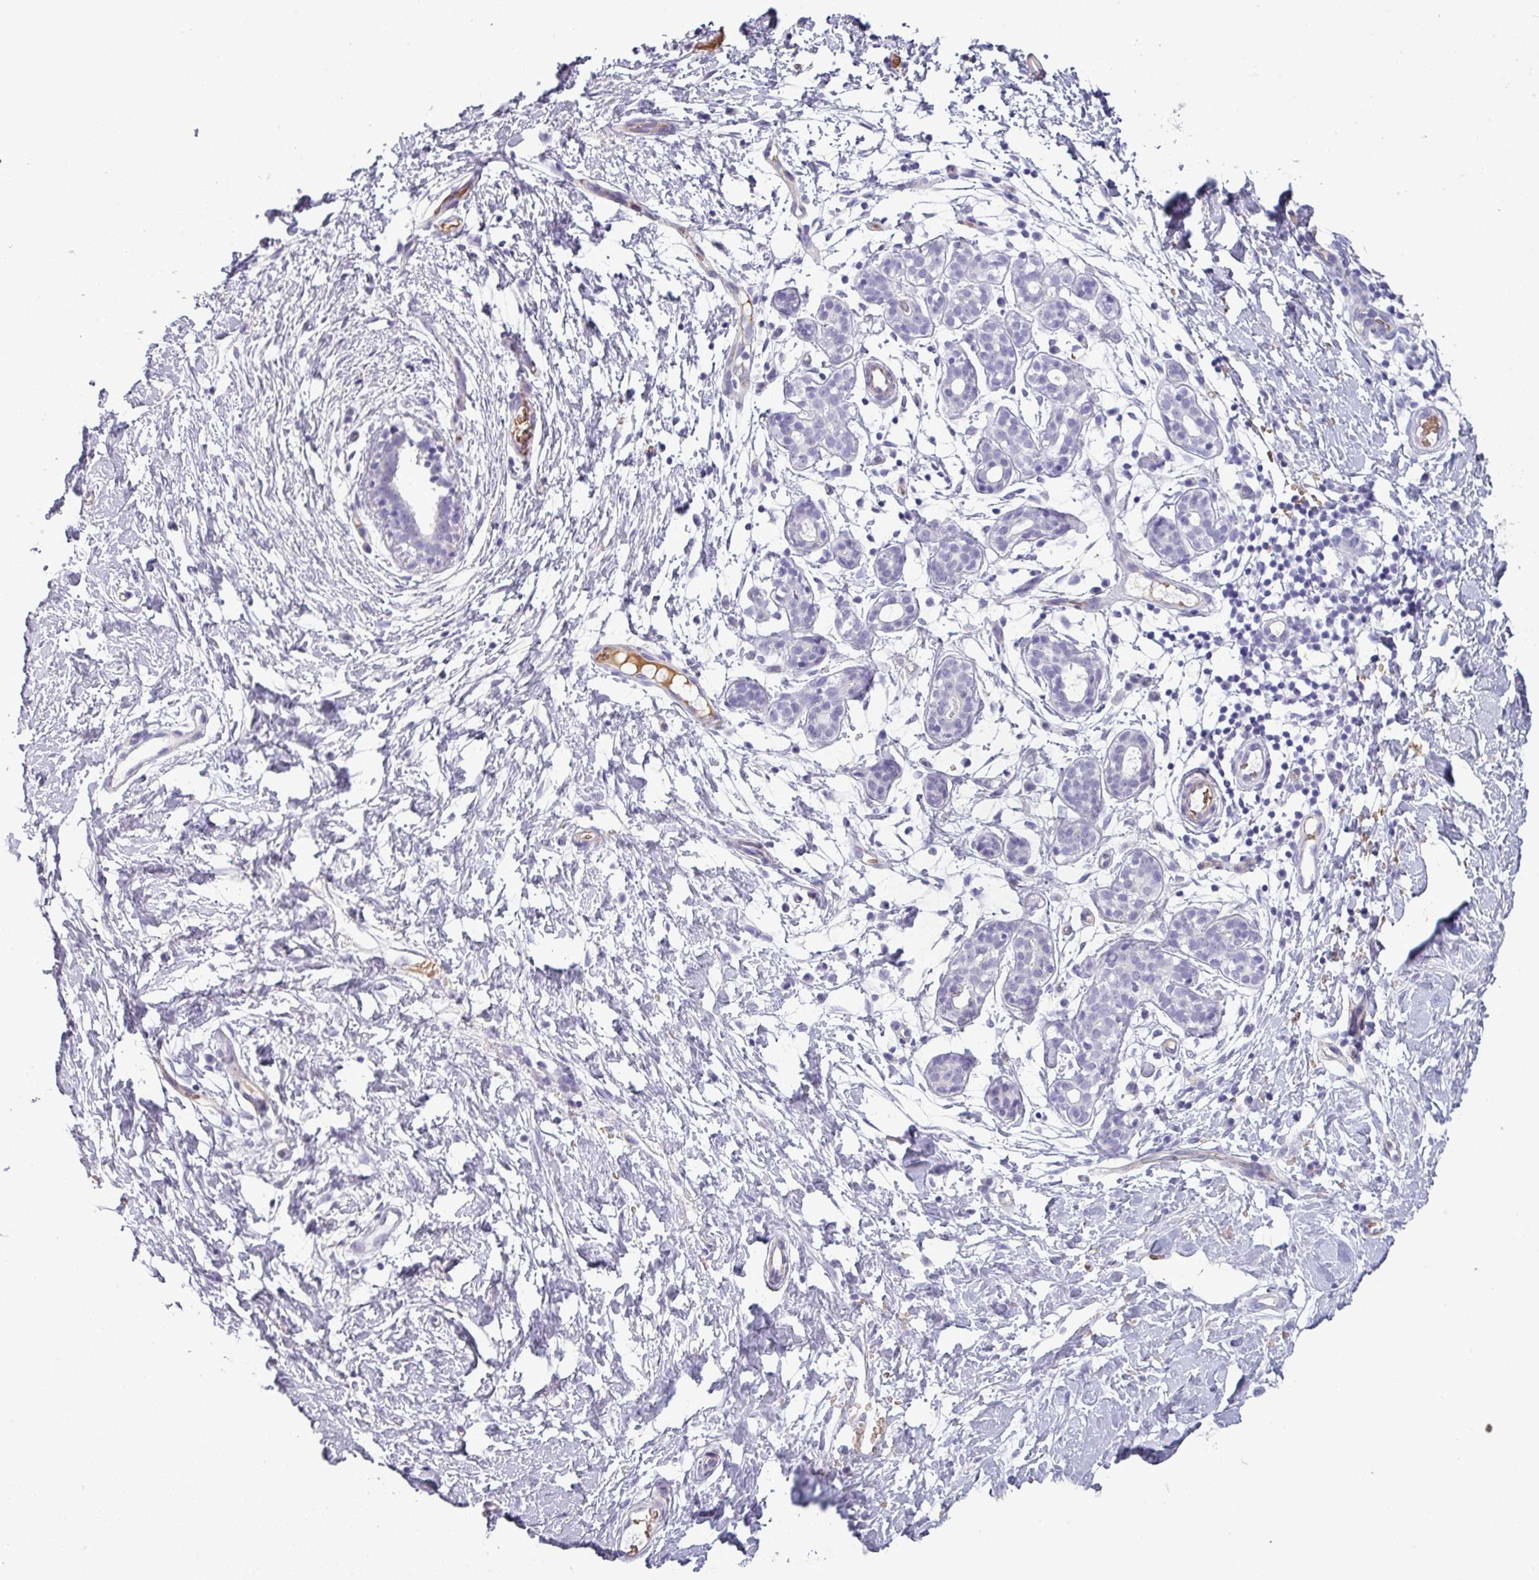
{"staining": {"intensity": "negative", "quantity": "none", "location": "none"}, "tissue": "breast", "cell_type": "Adipocytes", "image_type": "normal", "snomed": [{"axis": "morphology", "description": "Normal tissue, NOS"}, {"axis": "topography", "description": "Breast"}], "caption": "Immunohistochemistry image of unremarkable breast stained for a protein (brown), which displays no positivity in adipocytes.", "gene": "AREL1", "patient": {"sex": "female", "age": 27}}